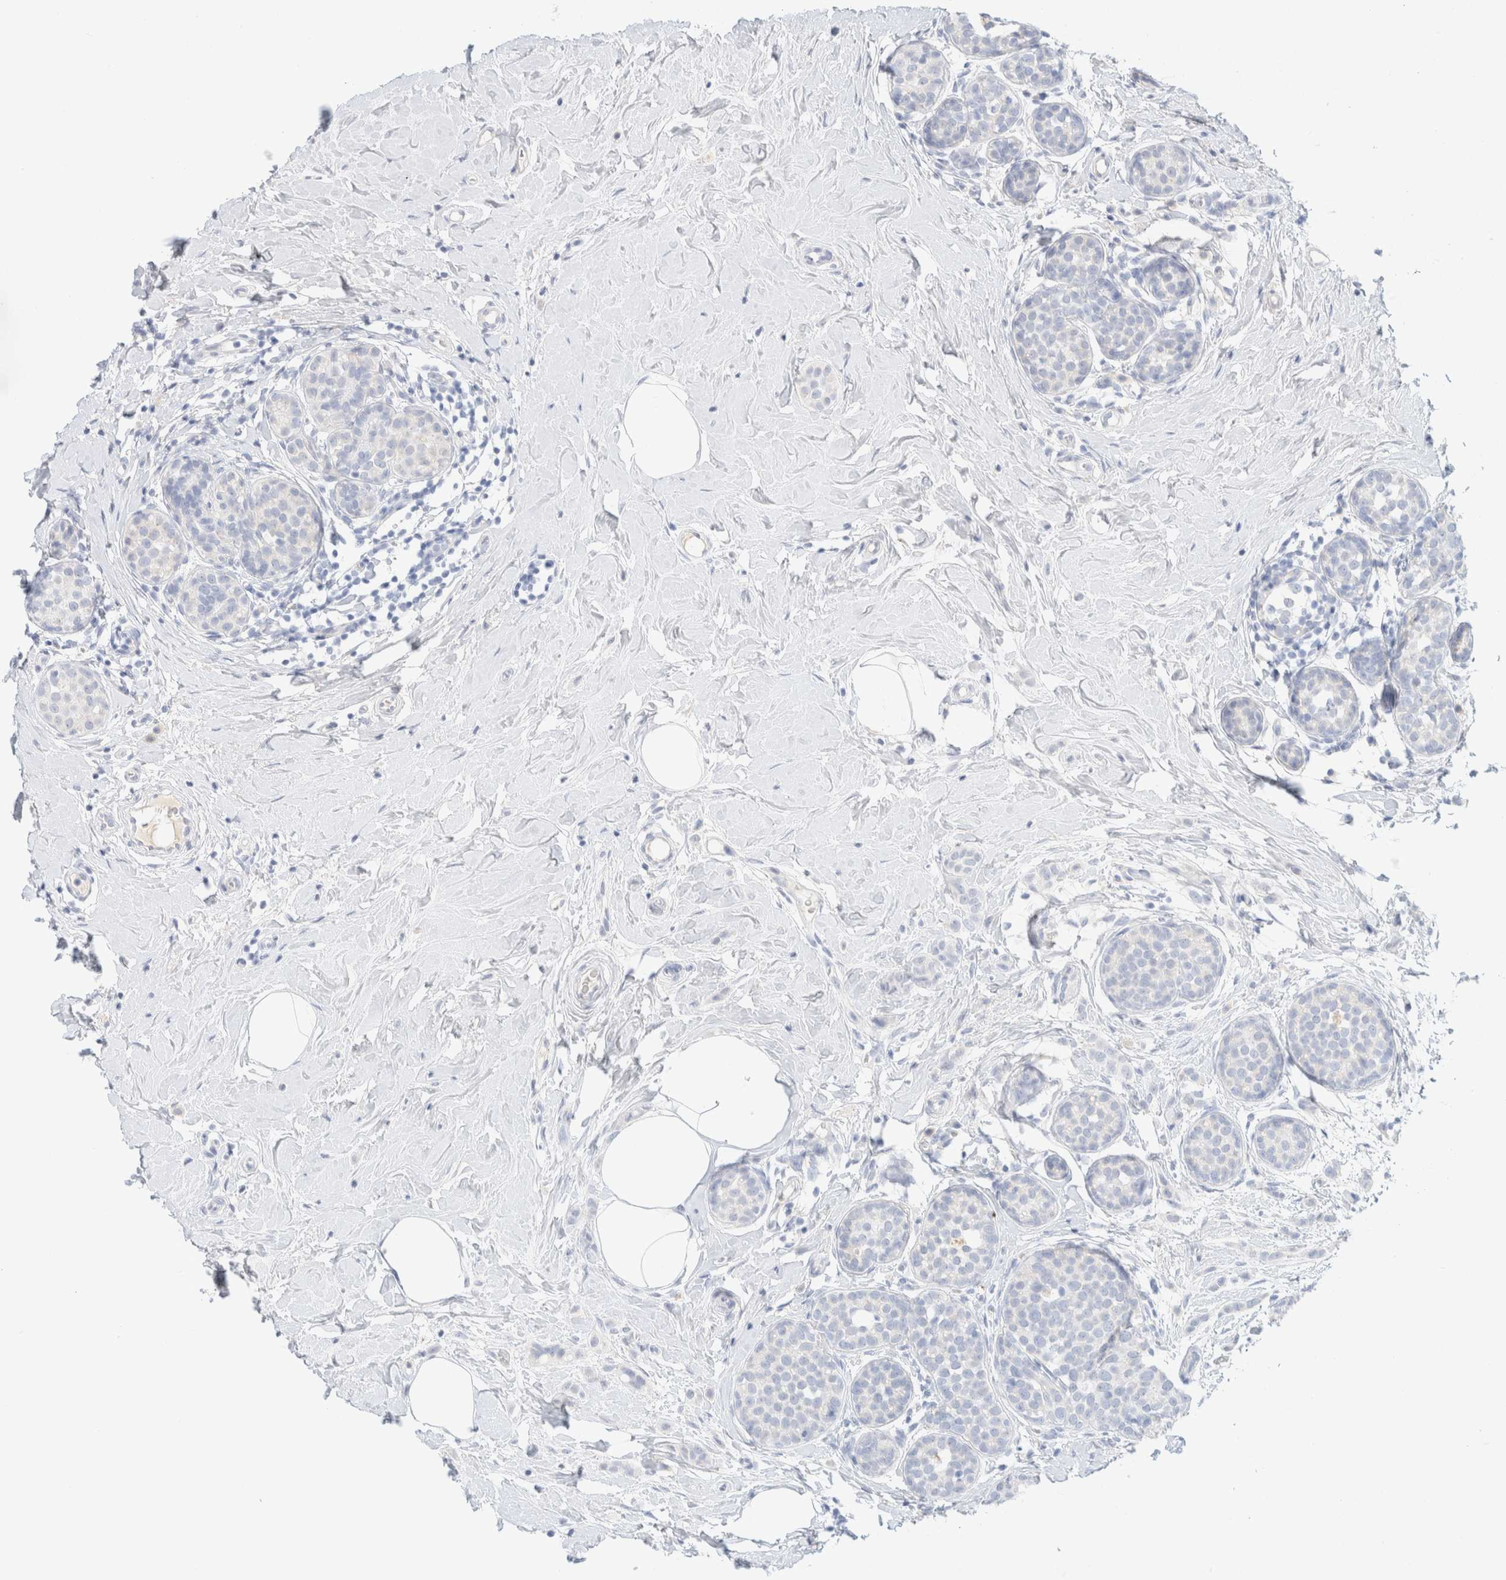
{"staining": {"intensity": "negative", "quantity": "none", "location": "none"}, "tissue": "breast cancer", "cell_type": "Tumor cells", "image_type": "cancer", "snomed": [{"axis": "morphology", "description": "Lobular carcinoma, in situ"}, {"axis": "morphology", "description": "Lobular carcinoma"}, {"axis": "topography", "description": "Breast"}], "caption": "Human breast cancer stained for a protein using immunohistochemistry (IHC) shows no expression in tumor cells.", "gene": "CPQ", "patient": {"sex": "female", "age": 41}}